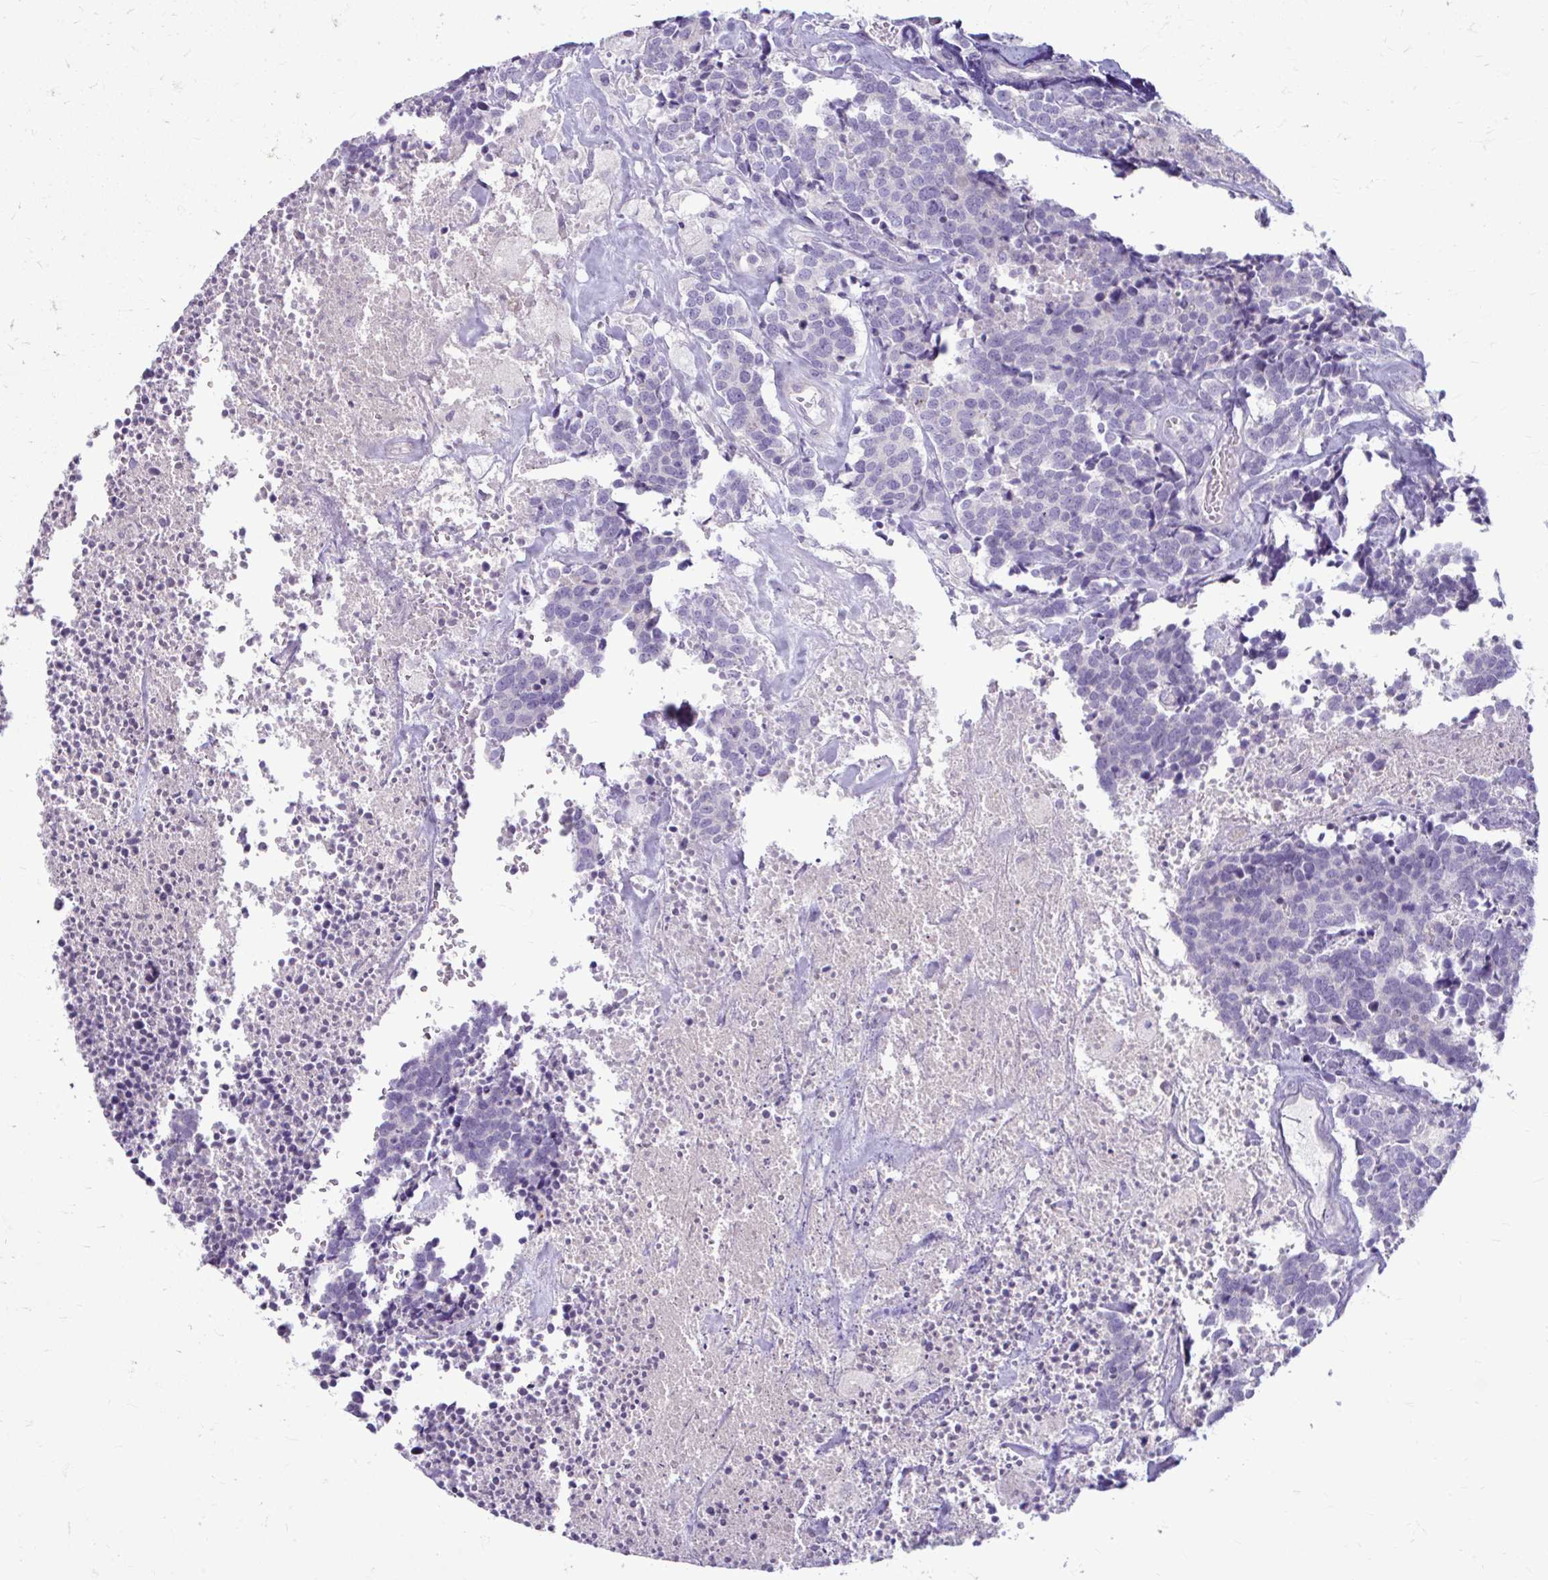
{"staining": {"intensity": "negative", "quantity": "none", "location": "none"}, "tissue": "carcinoid", "cell_type": "Tumor cells", "image_type": "cancer", "snomed": [{"axis": "morphology", "description": "Carcinoid, malignant, NOS"}, {"axis": "topography", "description": "Skin"}], "caption": "A photomicrograph of carcinoid stained for a protein shows no brown staining in tumor cells.", "gene": "CHIA", "patient": {"sex": "female", "age": 79}}